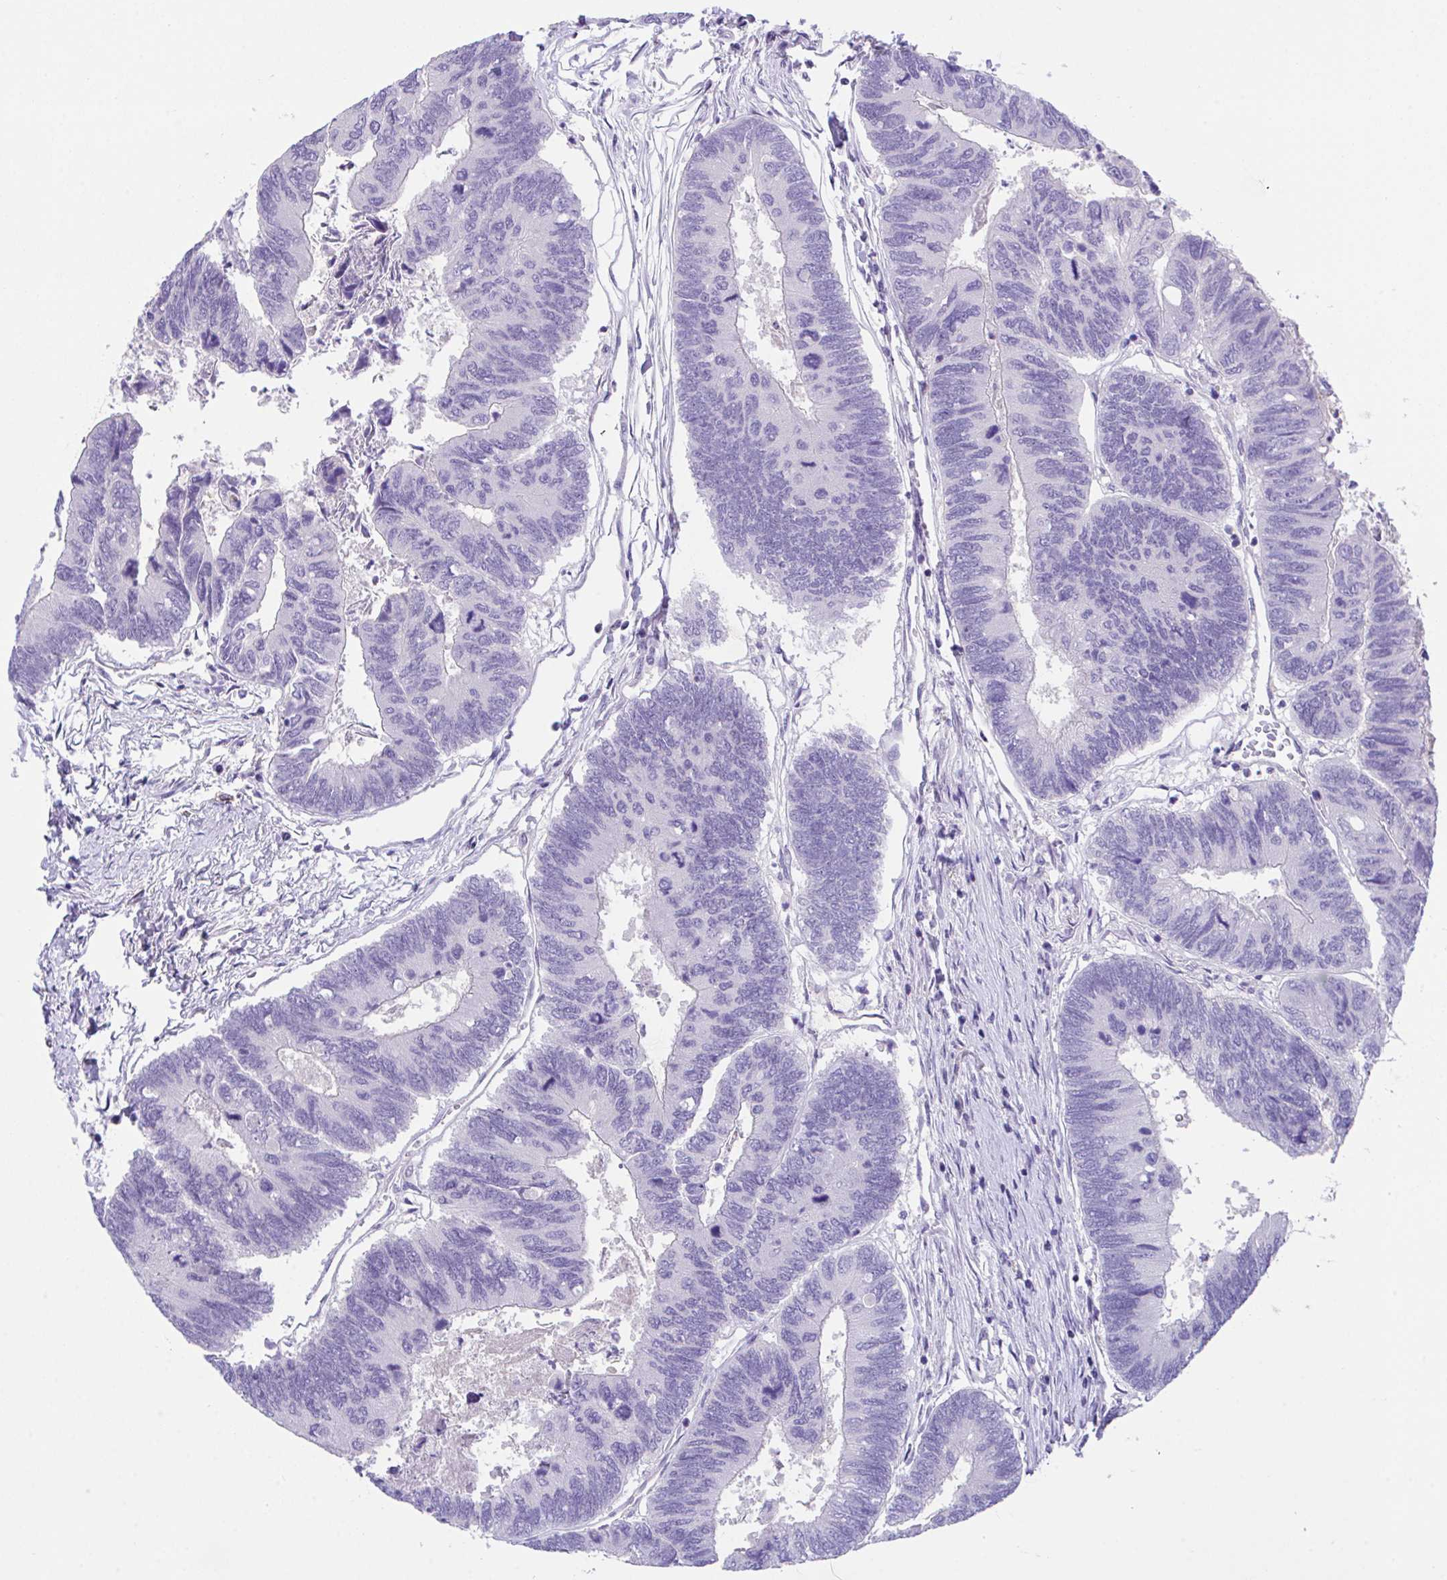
{"staining": {"intensity": "negative", "quantity": "none", "location": "none"}, "tissue": "colorectal cancer", "cell_type": "Tumor cells", "image_type": "cancer", "snomed": [{"axis": "morphology", "description": "Adenocarcinoma, NOS"}, {"axis": "topography", "description": "Colon"}], "caption": "A high-resolution histopathology image shows IHC staining of colorectal adenocarcinoma, which shows no significant staining in tumor cells.", "gene": "HACD4", "patient": {"sex": "female", "age": 67}}